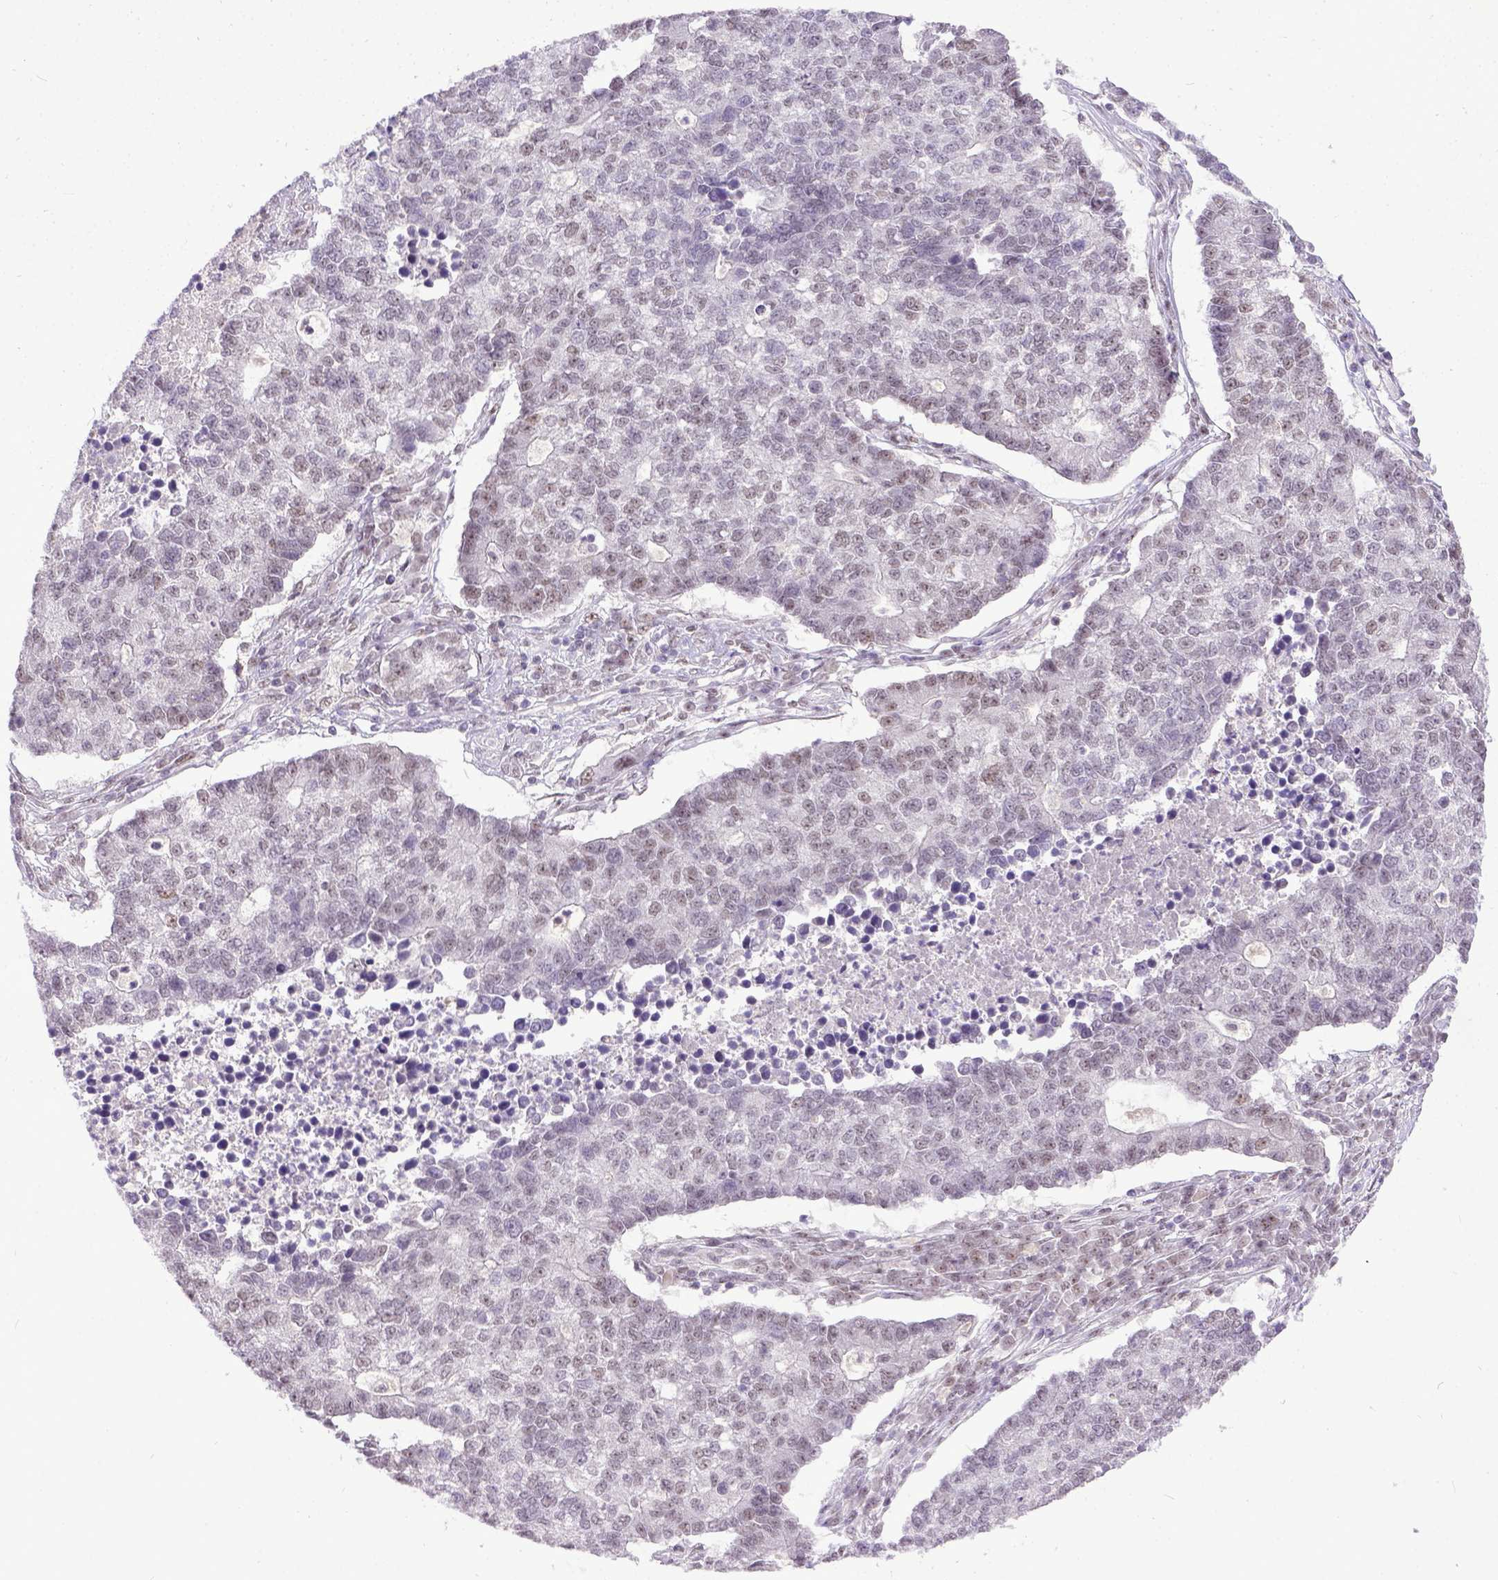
{"staining": {"intensity": "weak", "quantity": "25%-75%", "location": "nuclear"}, "tissue": "lung cancer", "cell_type": "Tumor cells", "image_type": "cancer", "snomed": [{"axis": "morphology", "description": "Adenocarcinoma, NOS"}, {"axis": "topography", "description": "Lung"}], "caption": "Lung cancer stained with a protein marker demonstrates weak staining in tumor cells.", "gene": "ERCC1", "patient": {"sex": "male", "age": 57}}